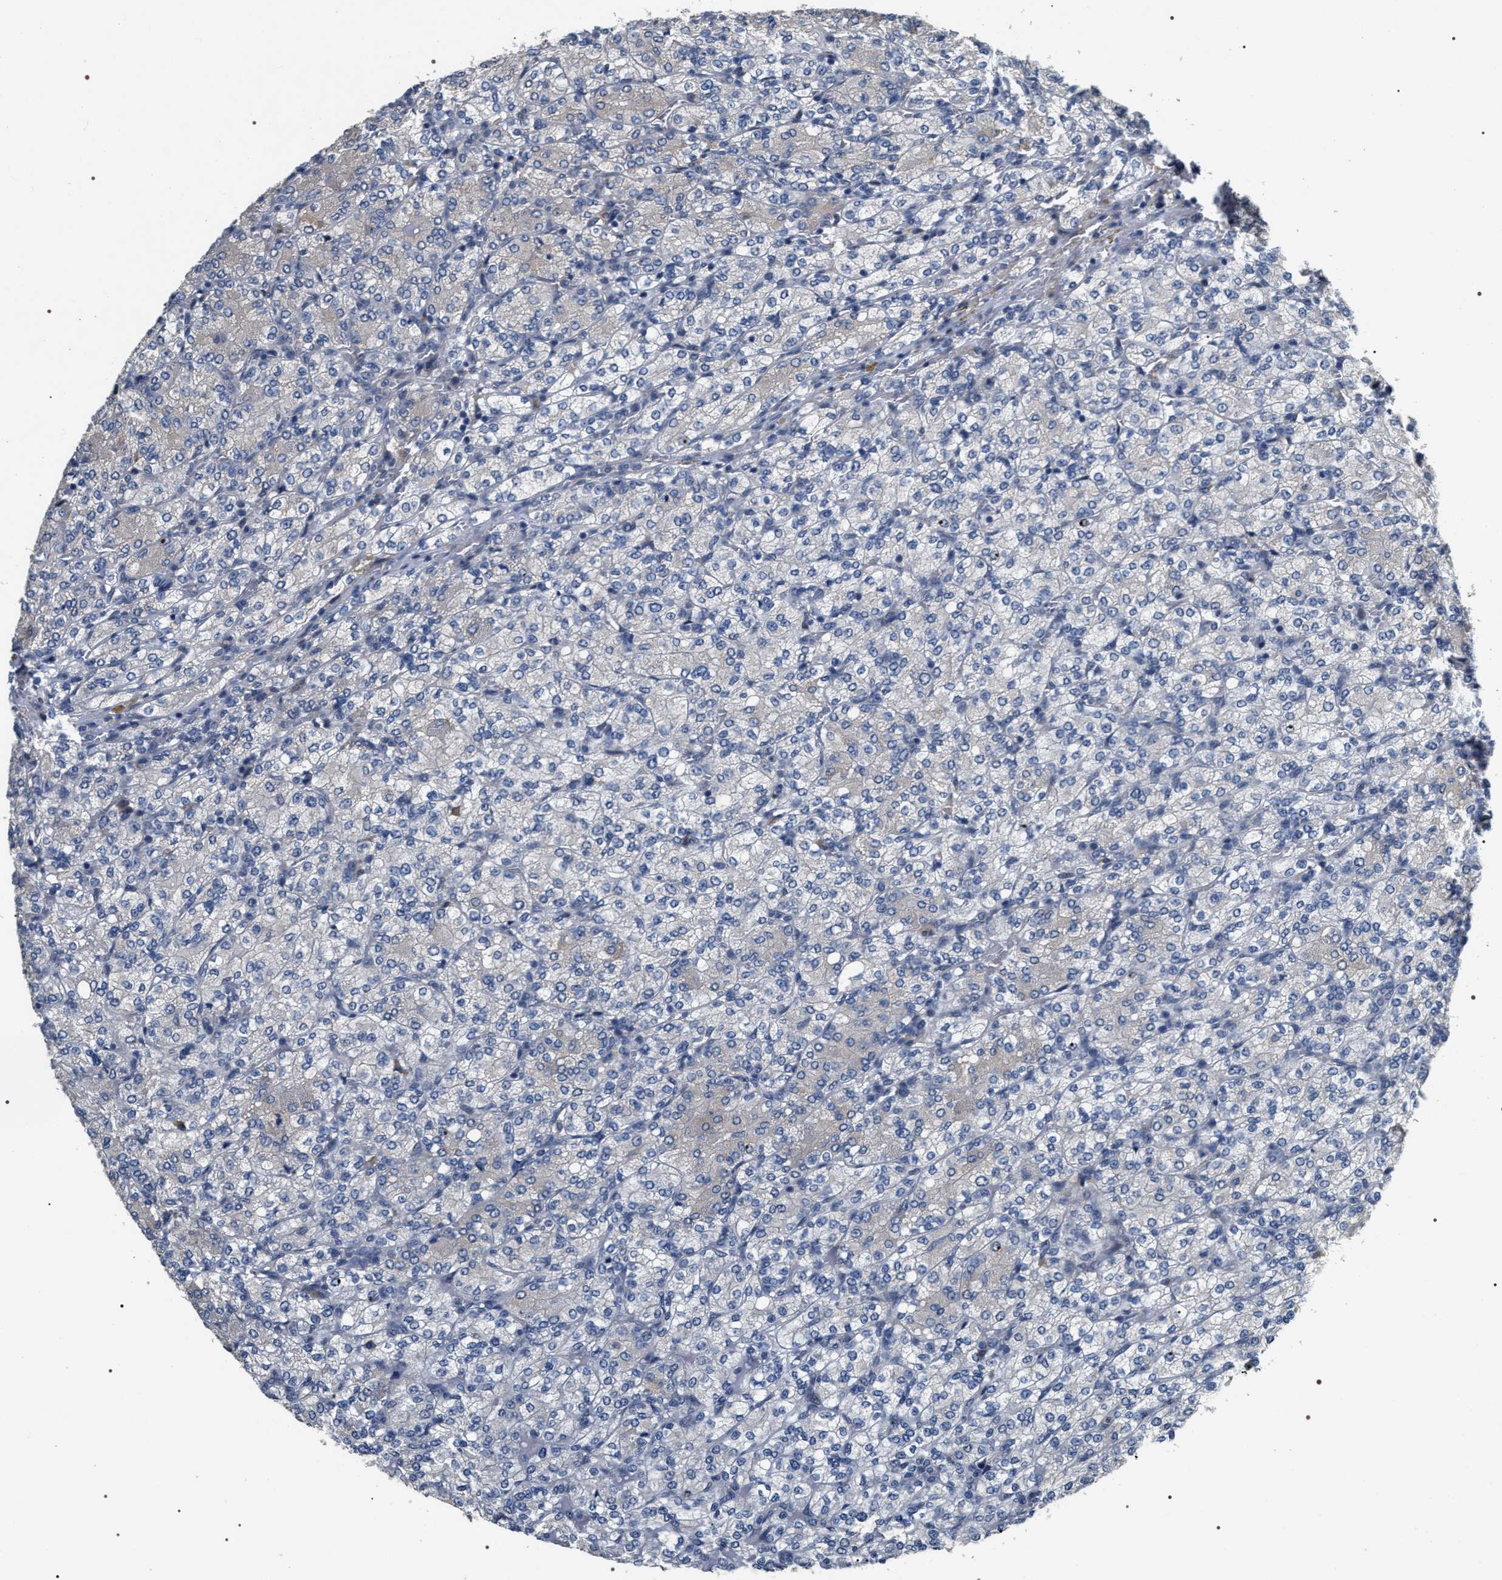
{"staining": {"intensity": "negative", "quantity": "none", "location": "none"}, "tissue": "renal cancer", "cell_type": "Tumor cells", "image_type": "cancer", "snomed": [{"axis": "morphology", "description": "Adenocarcinoma, NOS"}, {"axis": "topography", "description": "Kidney"}], "caption": "This is an immunohistochemistry micrograph of adenocarcinoma (renal). There is no staining in tumor cells.", "gene": "IFT81", "patient": {"sex": "male", "age": 77}}